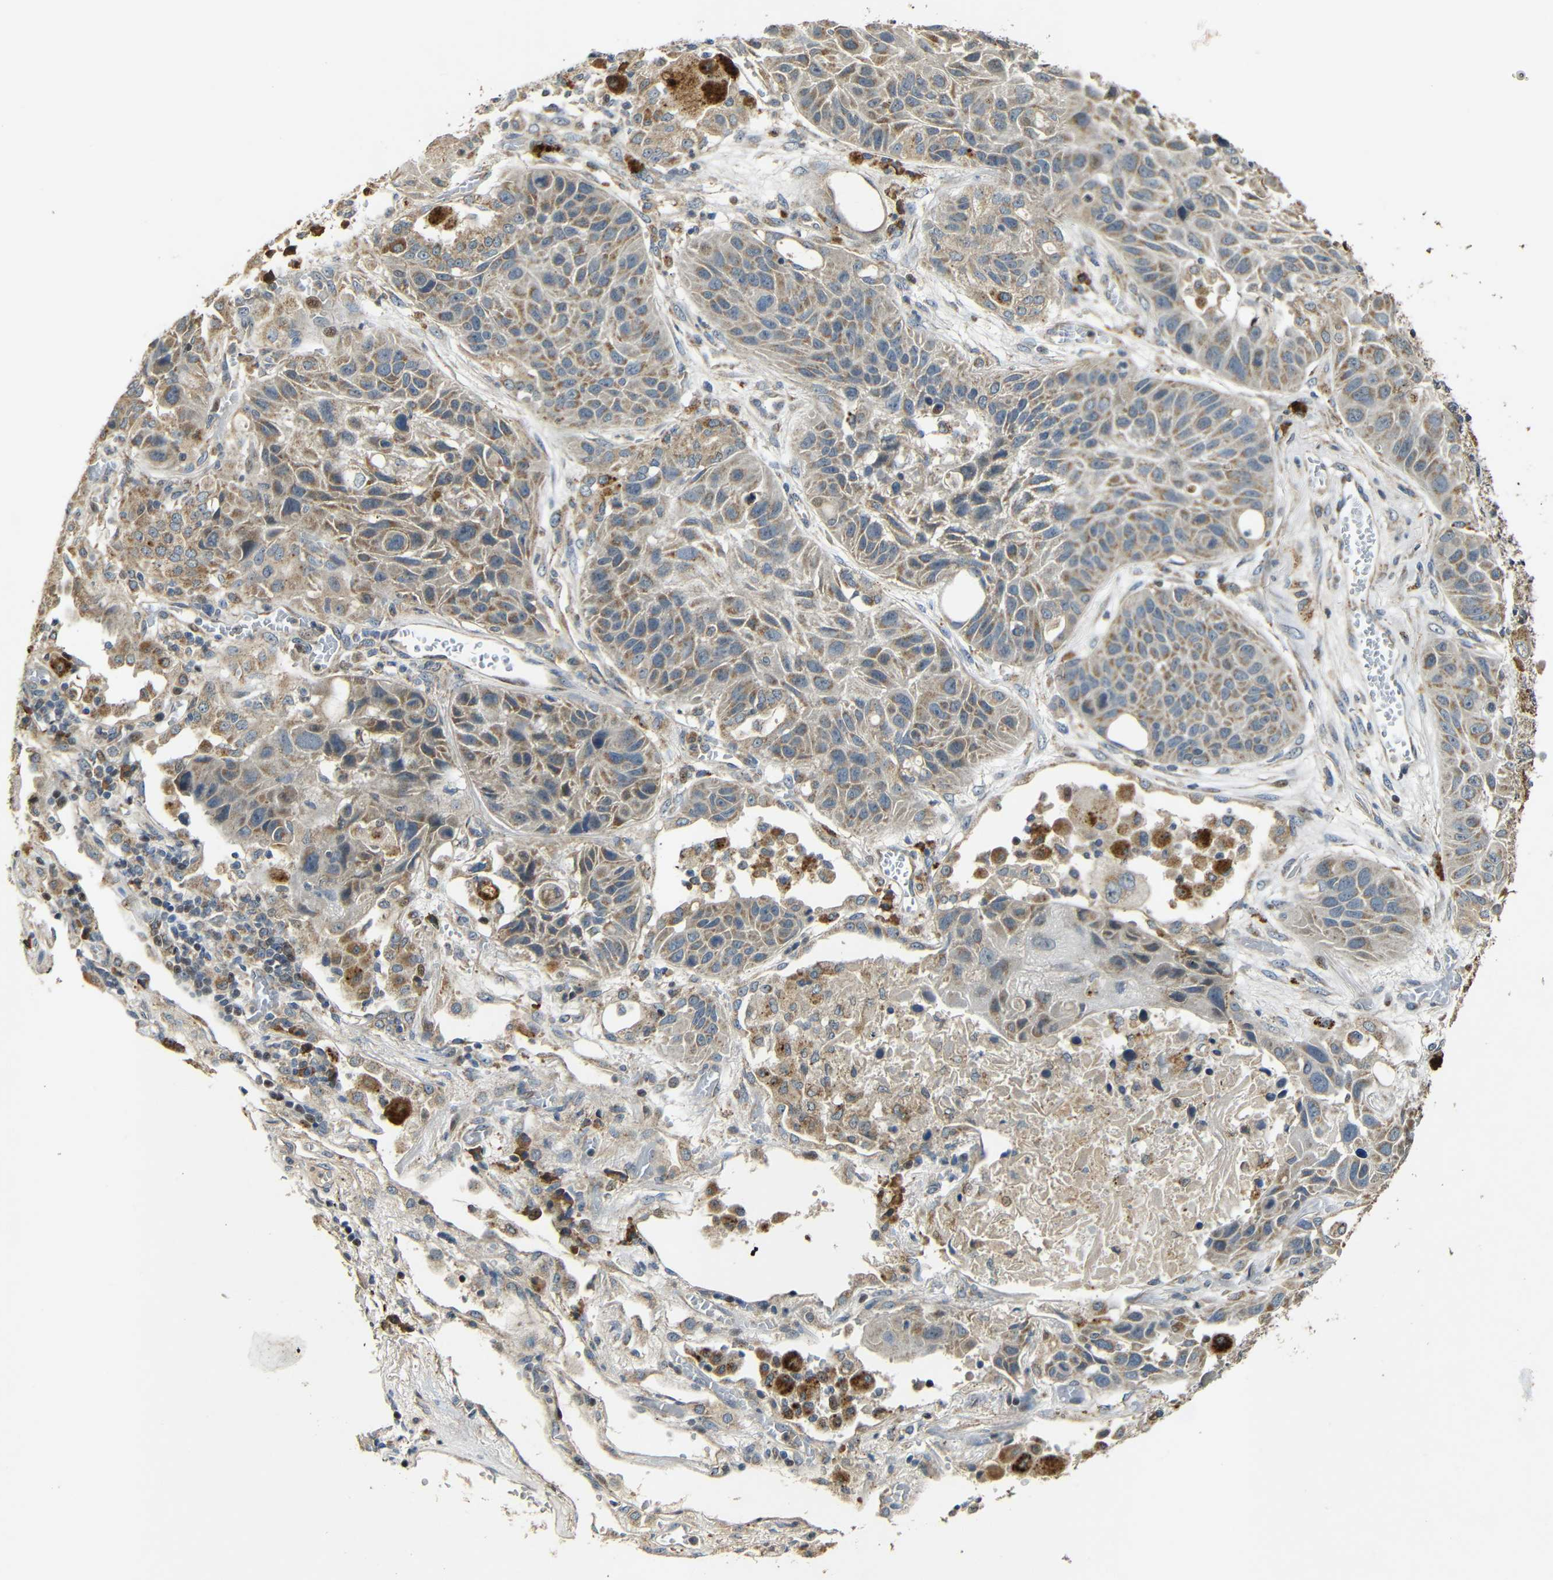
{"staining": {"intensity": "moderate", "quantity": ">75%", "location": "cytoplasmic/membranous"}, "tissue": "lung cancer", "cell_type": "Tumor cells", "image_type": "cancer", "snomed": [{"axis": "morphology", "description": "Squamous cell carcinoma, NOS"}, {"axis": "topography", "description": "Lung"}], "caption": "An immunohistochemistry micrograph of neoplastic tissue is shown. Protein staining in brown shows moderate cytoplasmic/membranous positivity in lung squamous cell carcinoma within tumor cells.", "gene": "KAZALD1", "patient": {"sex": "male", "age": 57}}